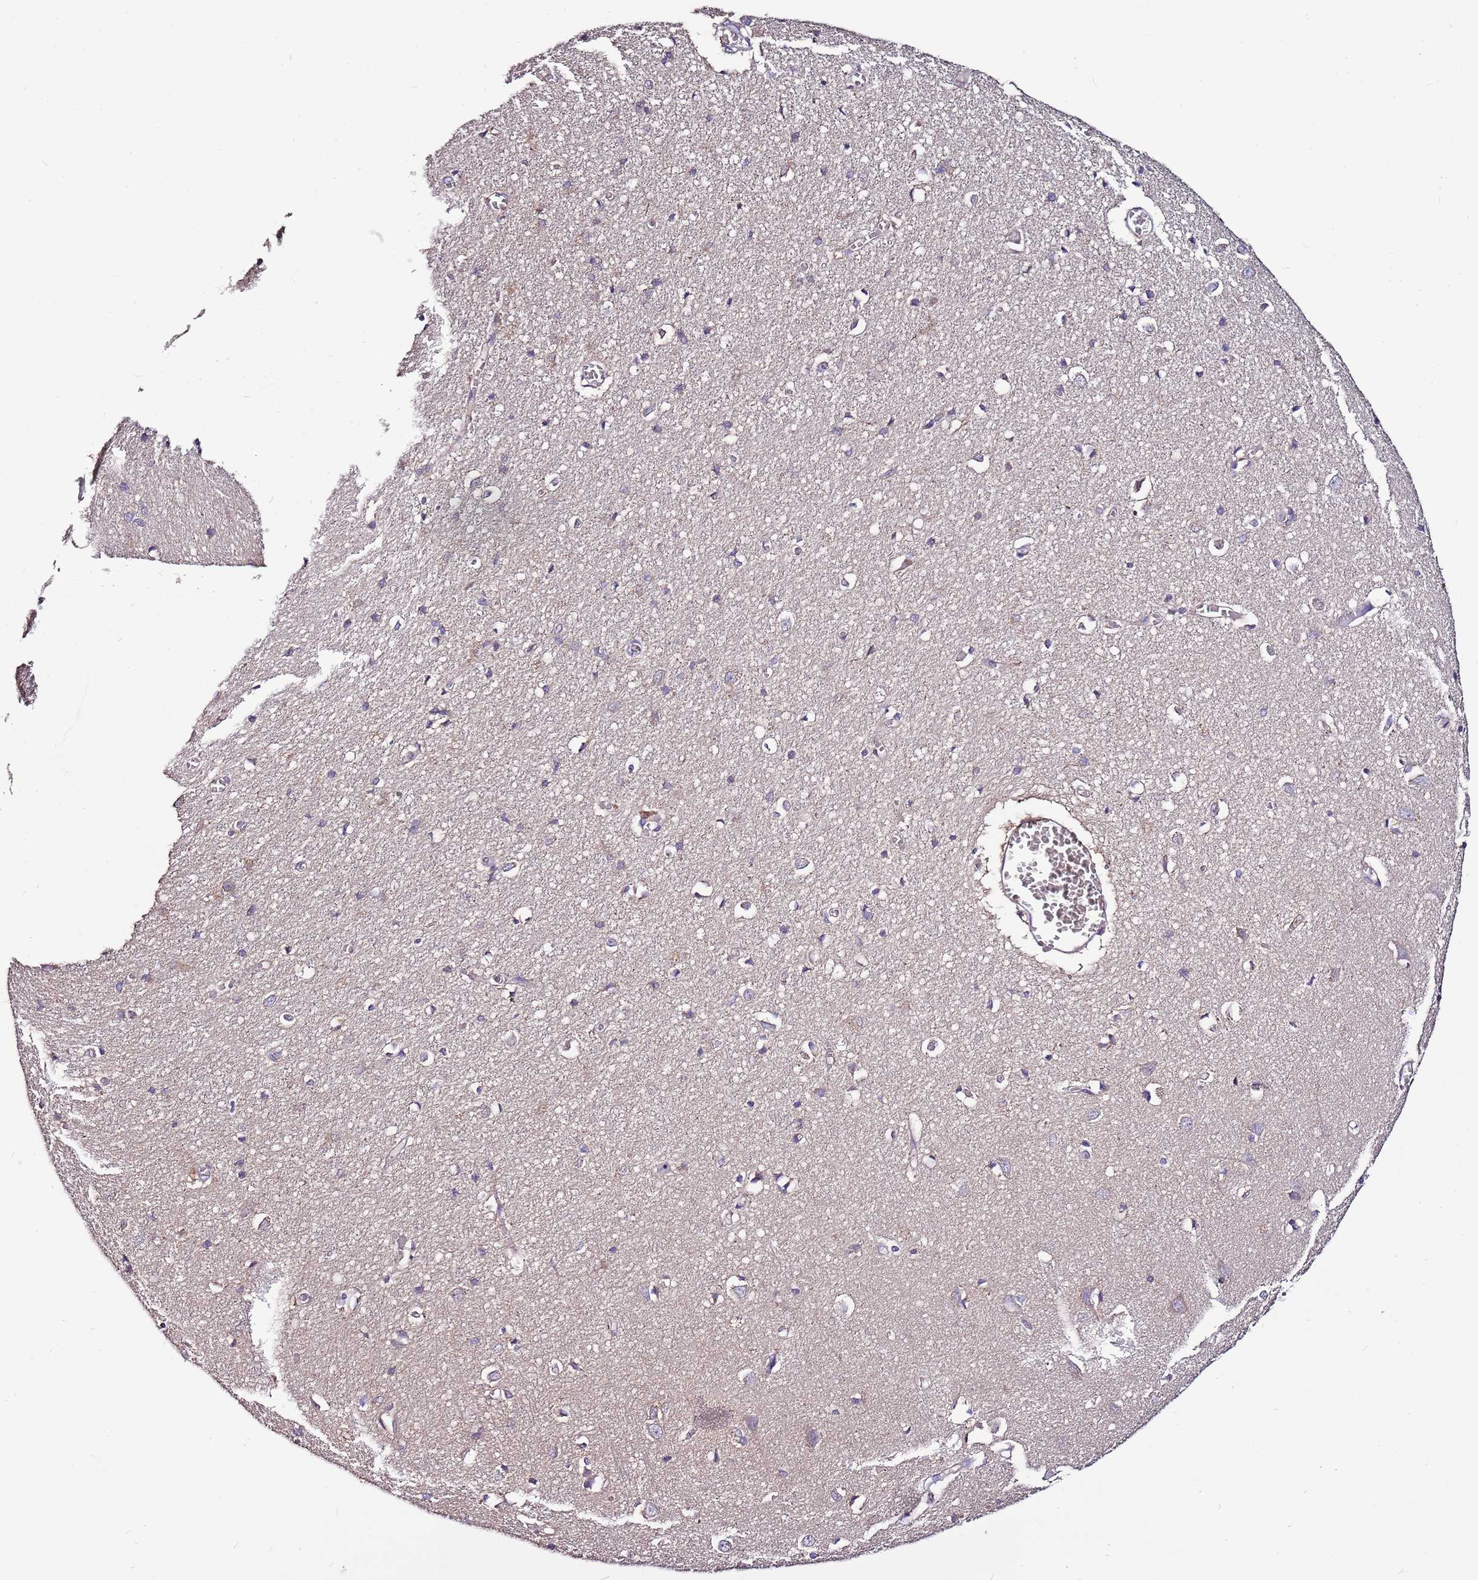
{"staining": {"intensity": "negative", "quantity": "none", "location": "none"}, "tissue": "cerebral cortex", "cell_type": "Endothelial cells", "image_type": "normal", "snomed": [{"axis": "morphology", "description": "Normal tissue, NOS"}, {"axis": "topography", "description": "Cerebral cortex"}], "caption": "The immunohistochemistry micrograph has no significant staining in endothelial cells of cerebral cortex.", "gene": "IGIP", "patient": {"sex": "female", "age": 64}}